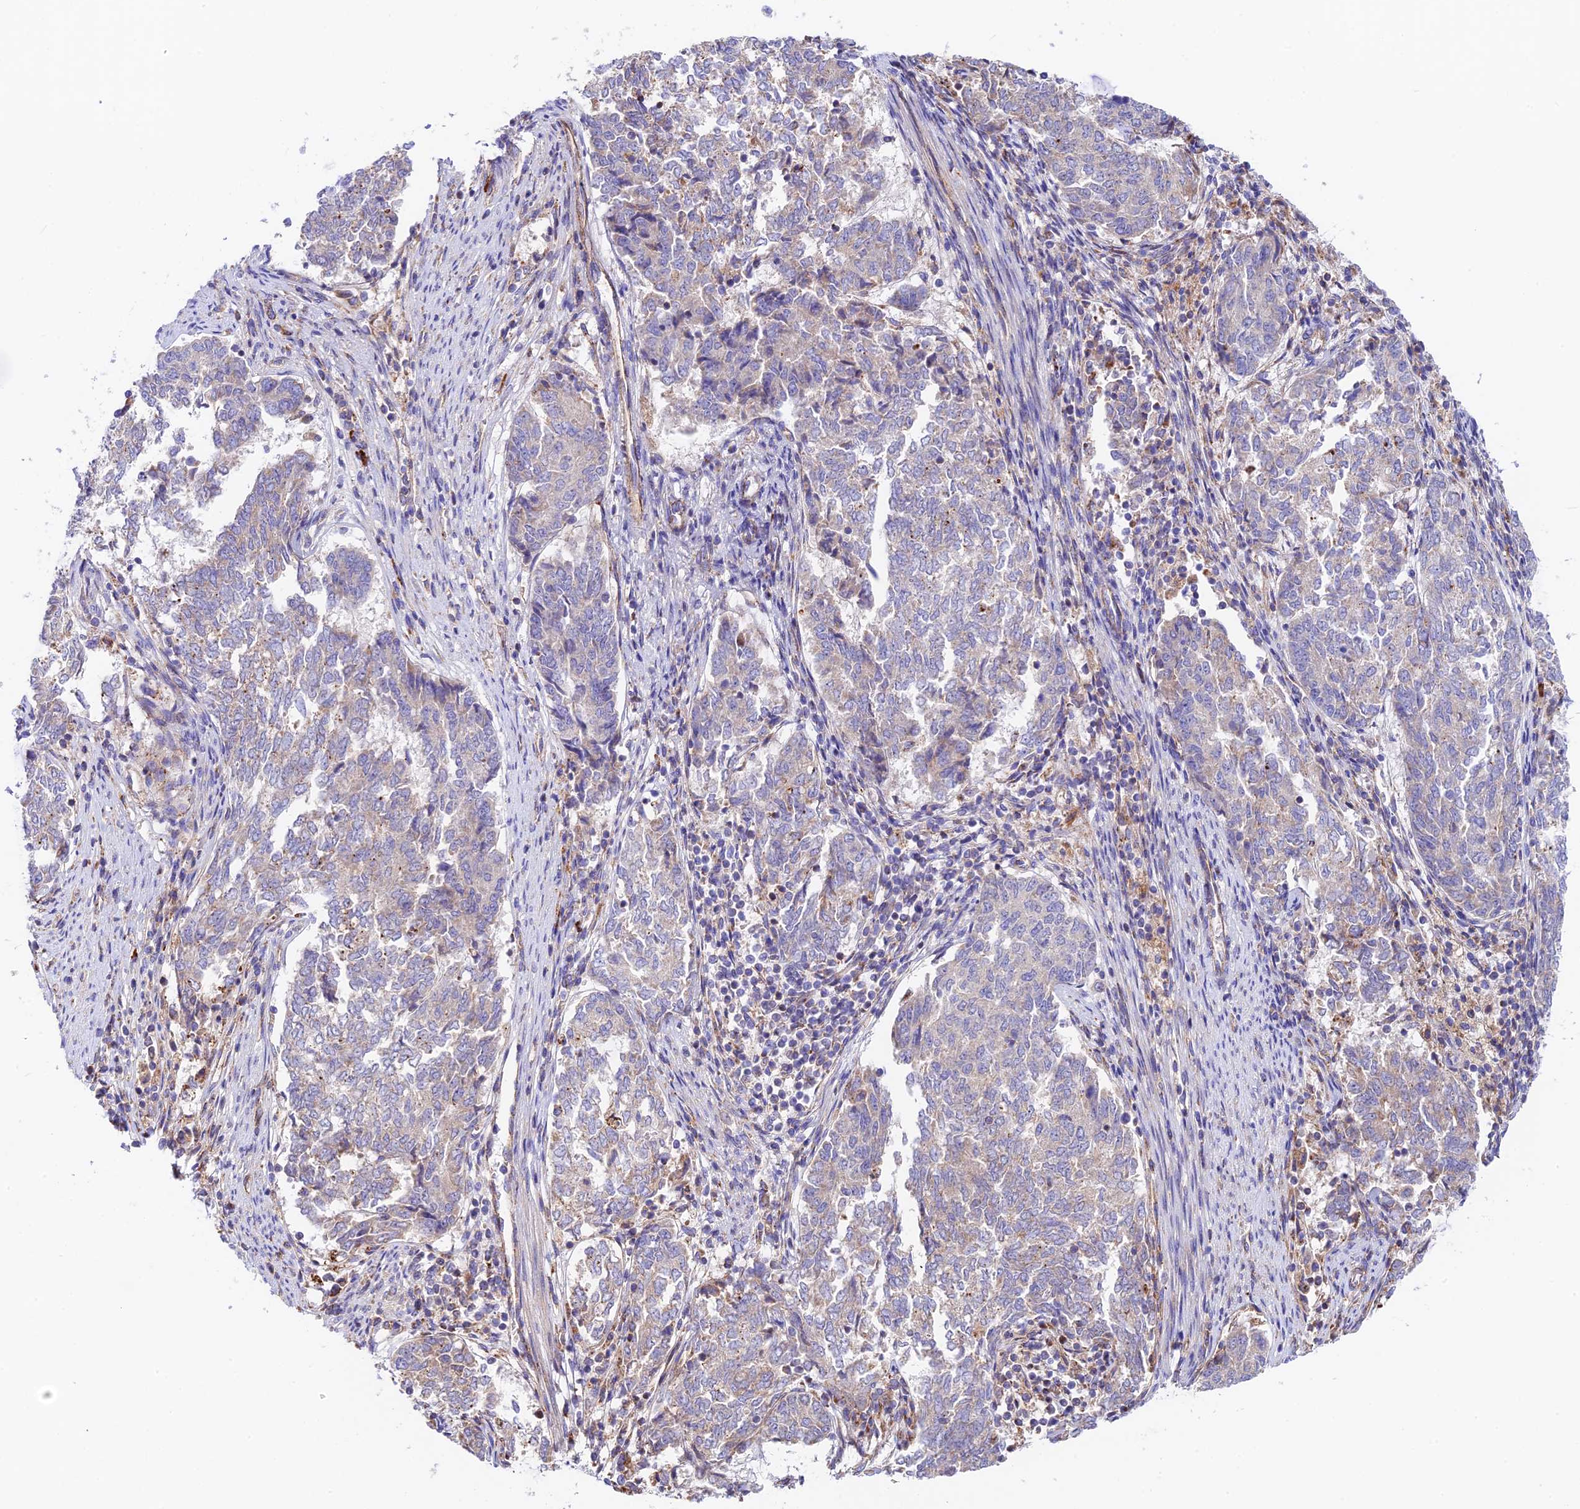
{"staining": {"intensity": "negative", "quantity": "none", "location": "none"}, "tissue": "endometrial cancer", "cell_type": "Tumor cells", "image_type": "cancer", "snomed": [{"axis": "morphology", "description": "Adenocarcinoma, NOS"}, {"axis": "topography", "description": "Endometrium"}], "caption": "There is no significant staining in tumor cells of adenocarcinoma (endometrial).", "gene": "VPS13C", "patient": {"sex": "female", "age": 80}}